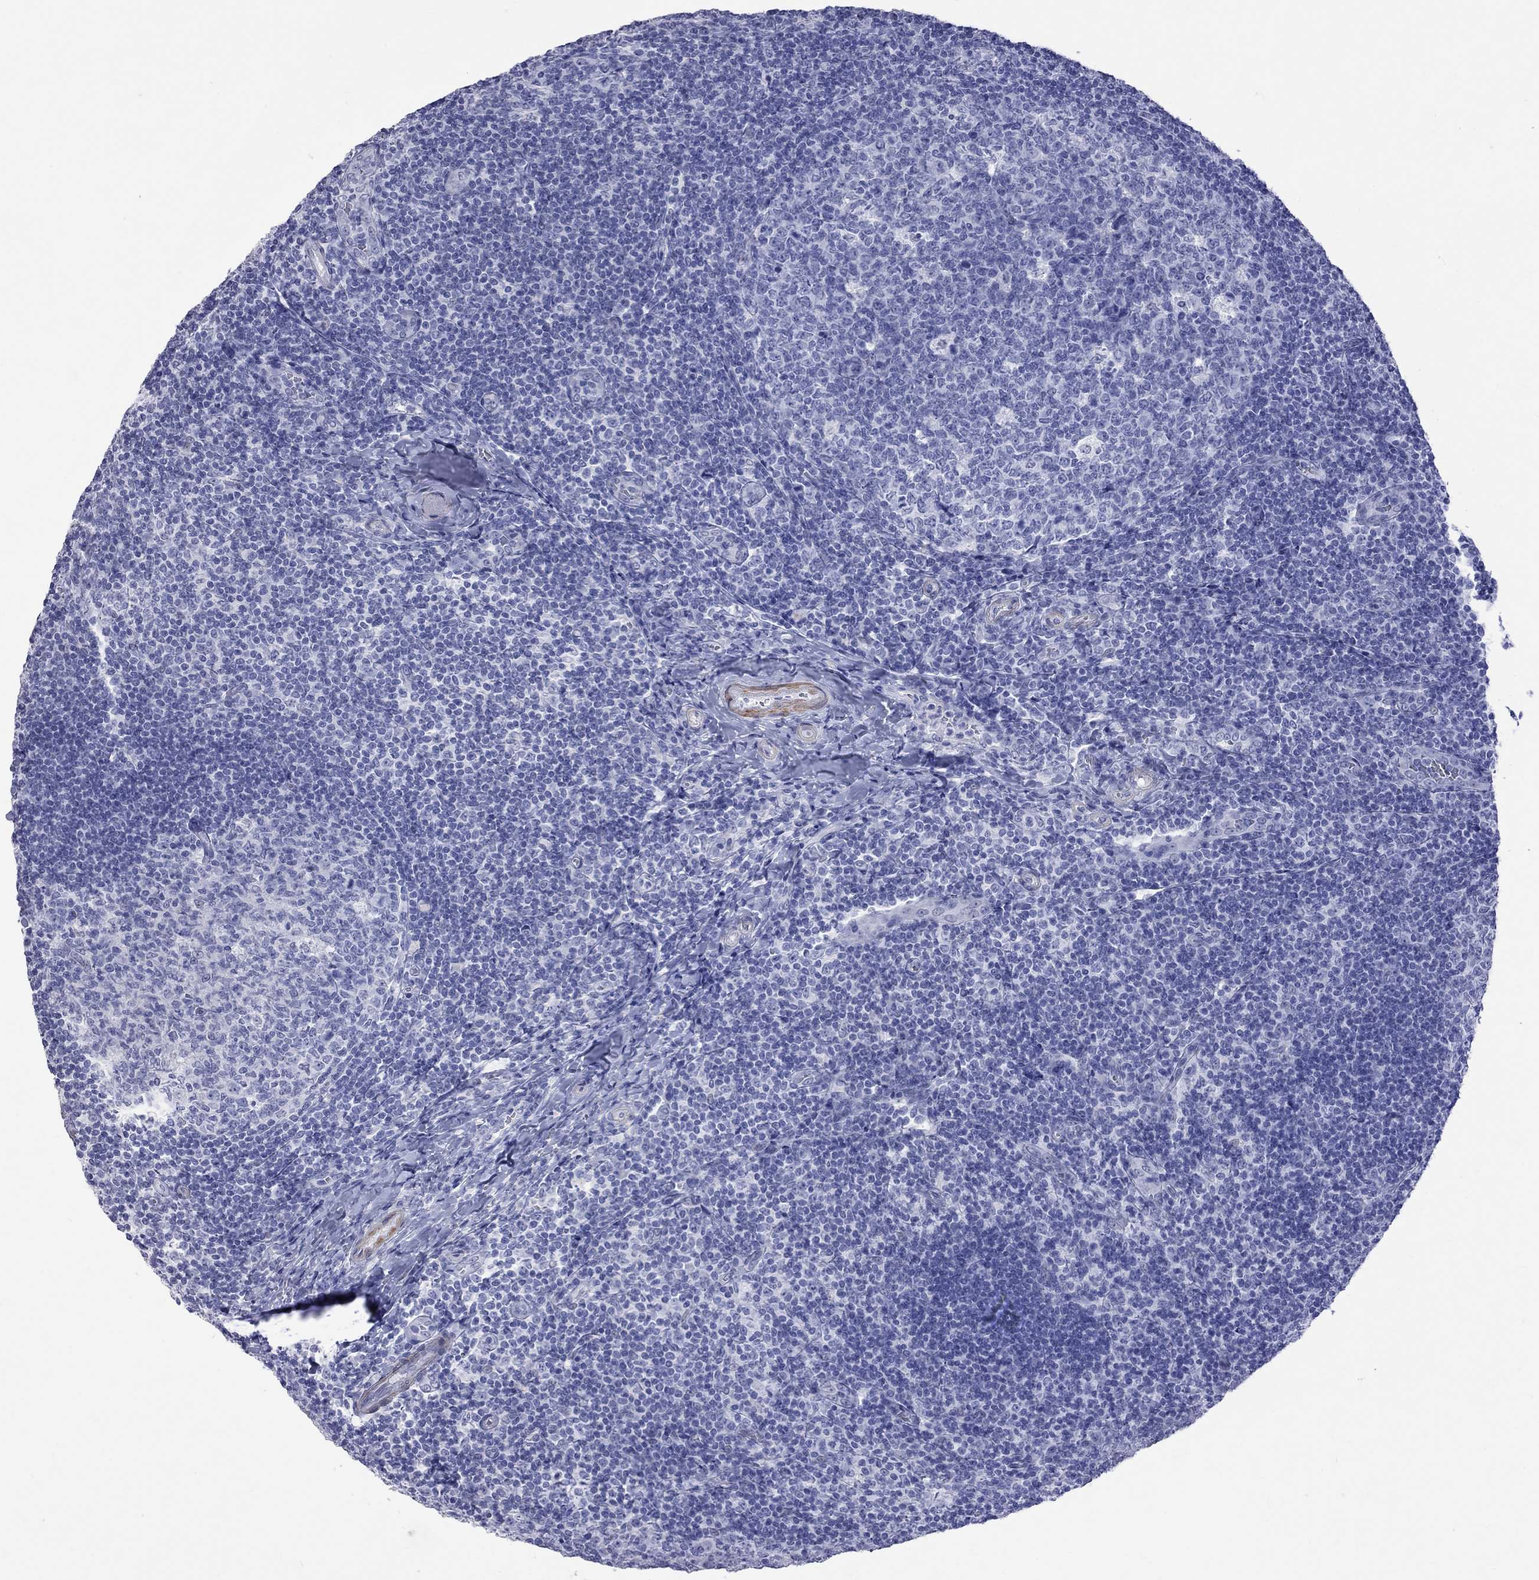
{"staining": {"intensity": "negative", "quantity": "none", "location": "none"}, "tissue": "tonsil", "cell_type": "Germinal center cells", "image_type": "normal", "snomed": [{"axis": "morphology", "description": "Normal tissue, NOS"}, {"axis": "topography", "description": "Tonsil"}], "caption": "Germinal center cells show no significant staining in unremarkable tonsil.", "gene": "BPIFB1", "patient": {"sex": "male", "age": 17}}